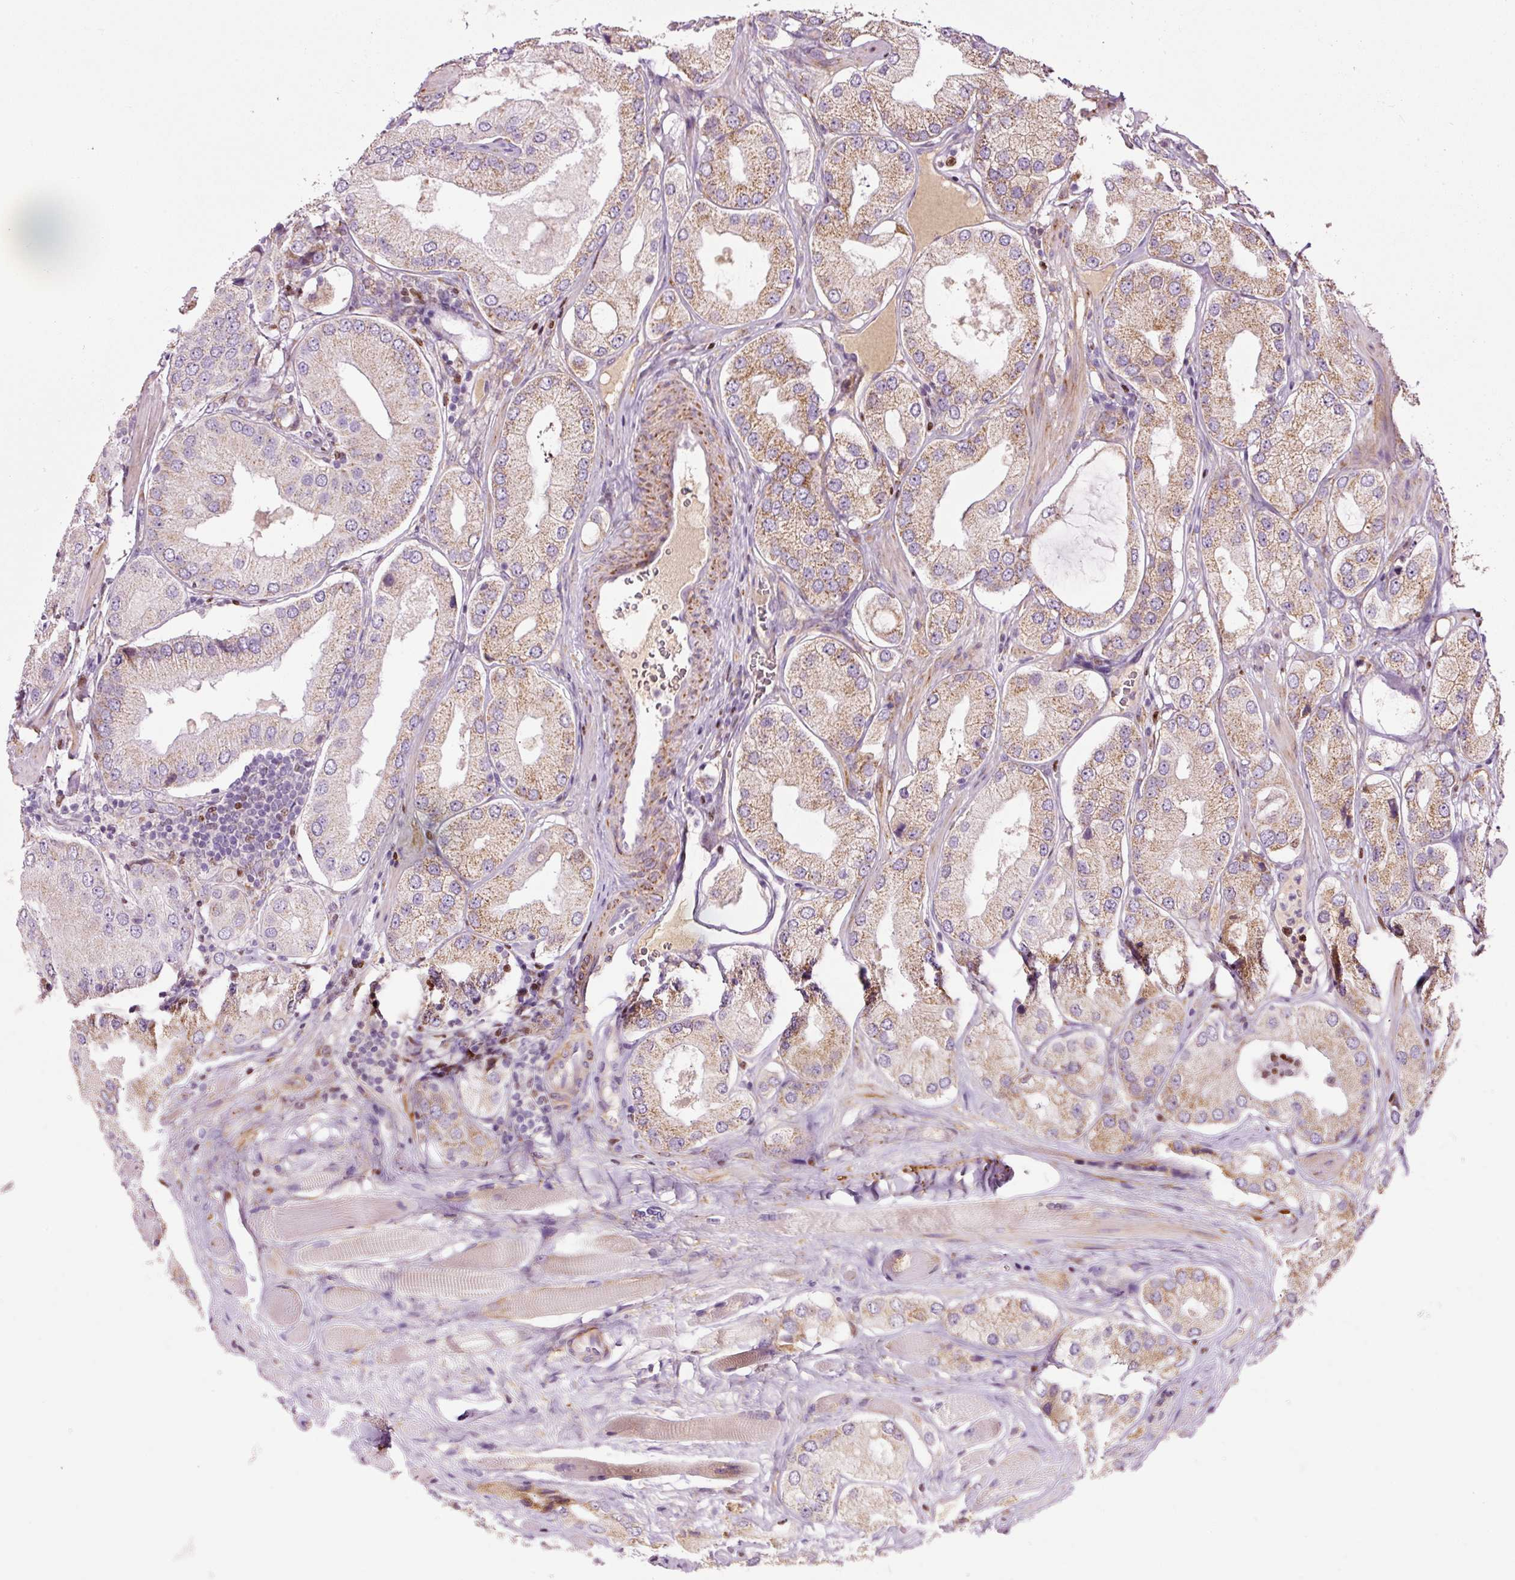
{"staining": {"intensity": "moderate", "quantity": ">75%", "location": "cytoplasmic/membranous"}, "tissue": "prostate cancer", "cell_type": "Tumor cells", "image_type": "cancer", "snomed": [{"axis": "morphology", "description": "Adenocarcinoma, Low grade"}, {"axis": "topography", "description": "Prostate"}], "caption": "Immunohistochemistry histopathology image of prostate adenocarcinoma (low-grade) stained for a protein (brown), which exhibits medium levels of moderate cytoplasmic/membranous staining in approximately >75% of tumor cells.", "gene": "TMEM8B", "patient": {"sex": "male", "age": 42}}